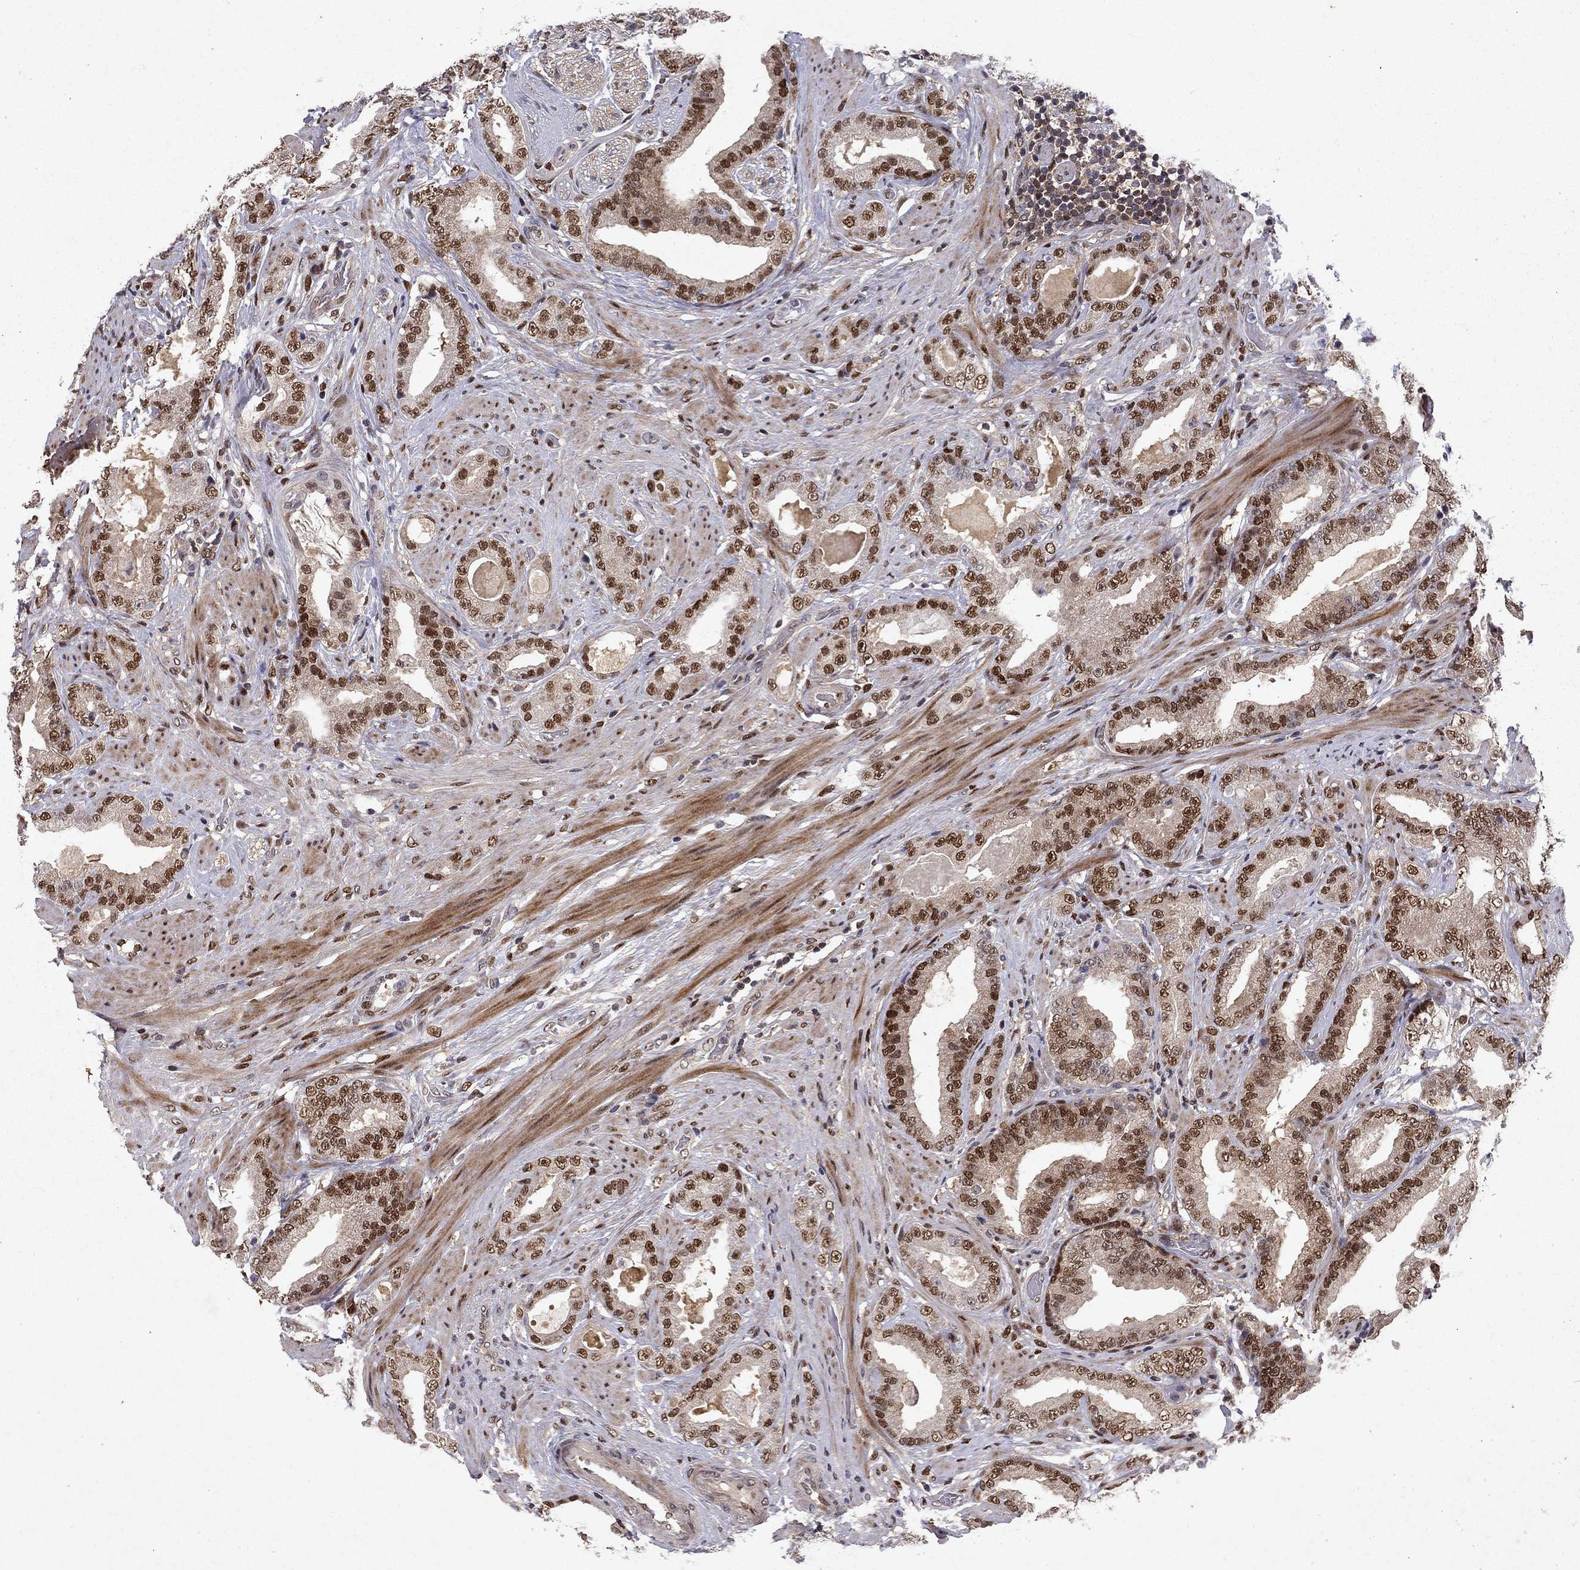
{"staining": {"intensity": "strong", "quantity": ">75%", "location": "nuclear"}, "tissue": "prostate cancer", "cell_type": "Tumor cells", "image_type": "cancer", "snomed": [{"axis": "morphology", "description": "Adenocarcinoma, Low grade"}, {"axis": "topography", "description": "Prostate"}], "caption": "Protein expression analysis of prostate cancer shows strong nuclear positivity in about >75% of tumor cells.", "gene": "CRTC1", "patient": {"sex": "male", "age": 60}}